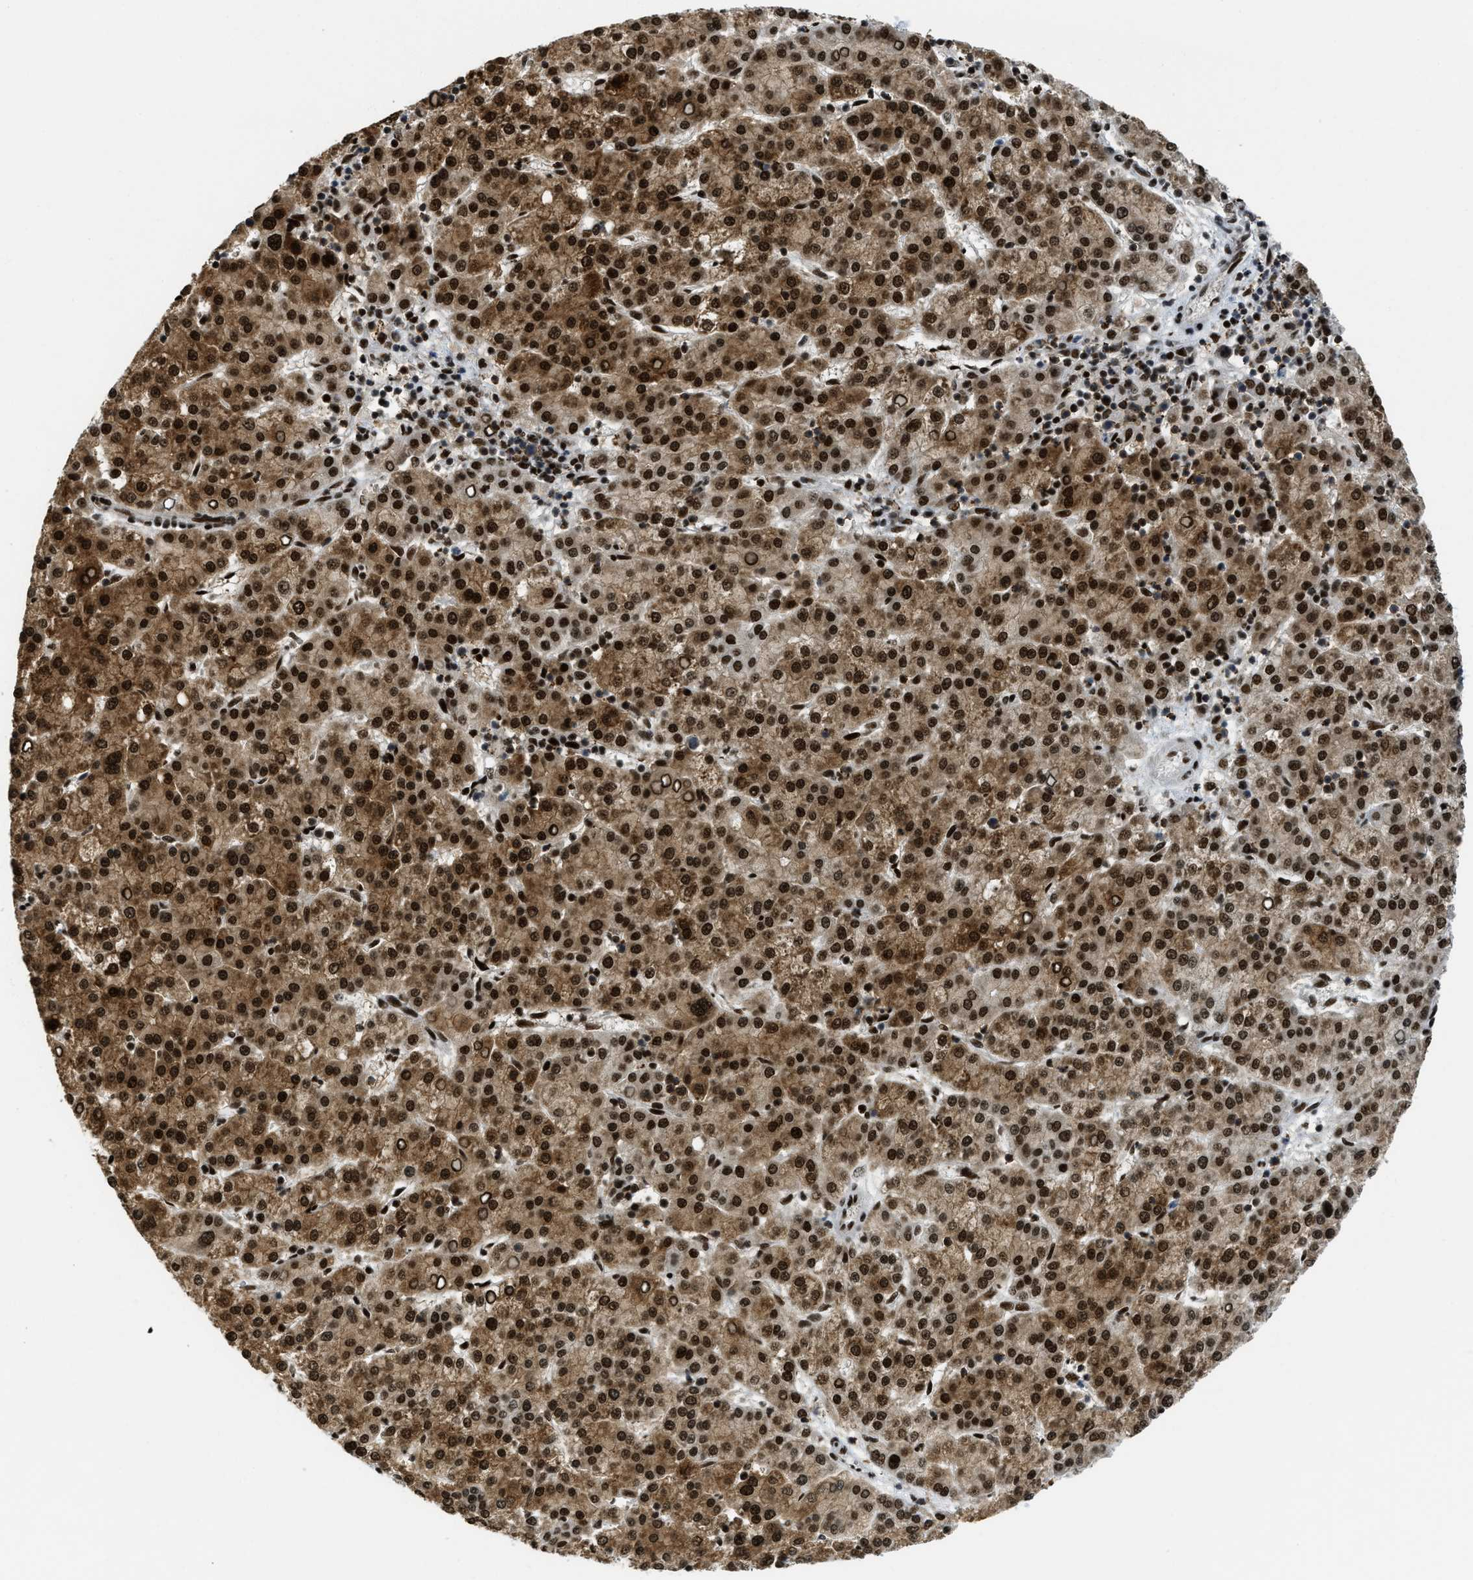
{"staining": {"intensity": "strong", "quantity": ">75%", "location": "cytoplasmic/membranous,nuclear"}, "tissue": "liver cancer", "cell_type": "Tumor cells", "image_type": "cancer", "snomed": [{"axis": "morphology", "description": "Carcinoma, Hepatocellular, NOS"}, {"axis": "topography", "description": "Liver"}], "caption": "Strong cytoplasmic/membranous and nuclear positivity for a protein is appreciated in approximately >75% of tumor cells of liver cancer using immunohistochemistry.", "gene": "RFX5", "patient": {"sex": "female", "age": 58}}